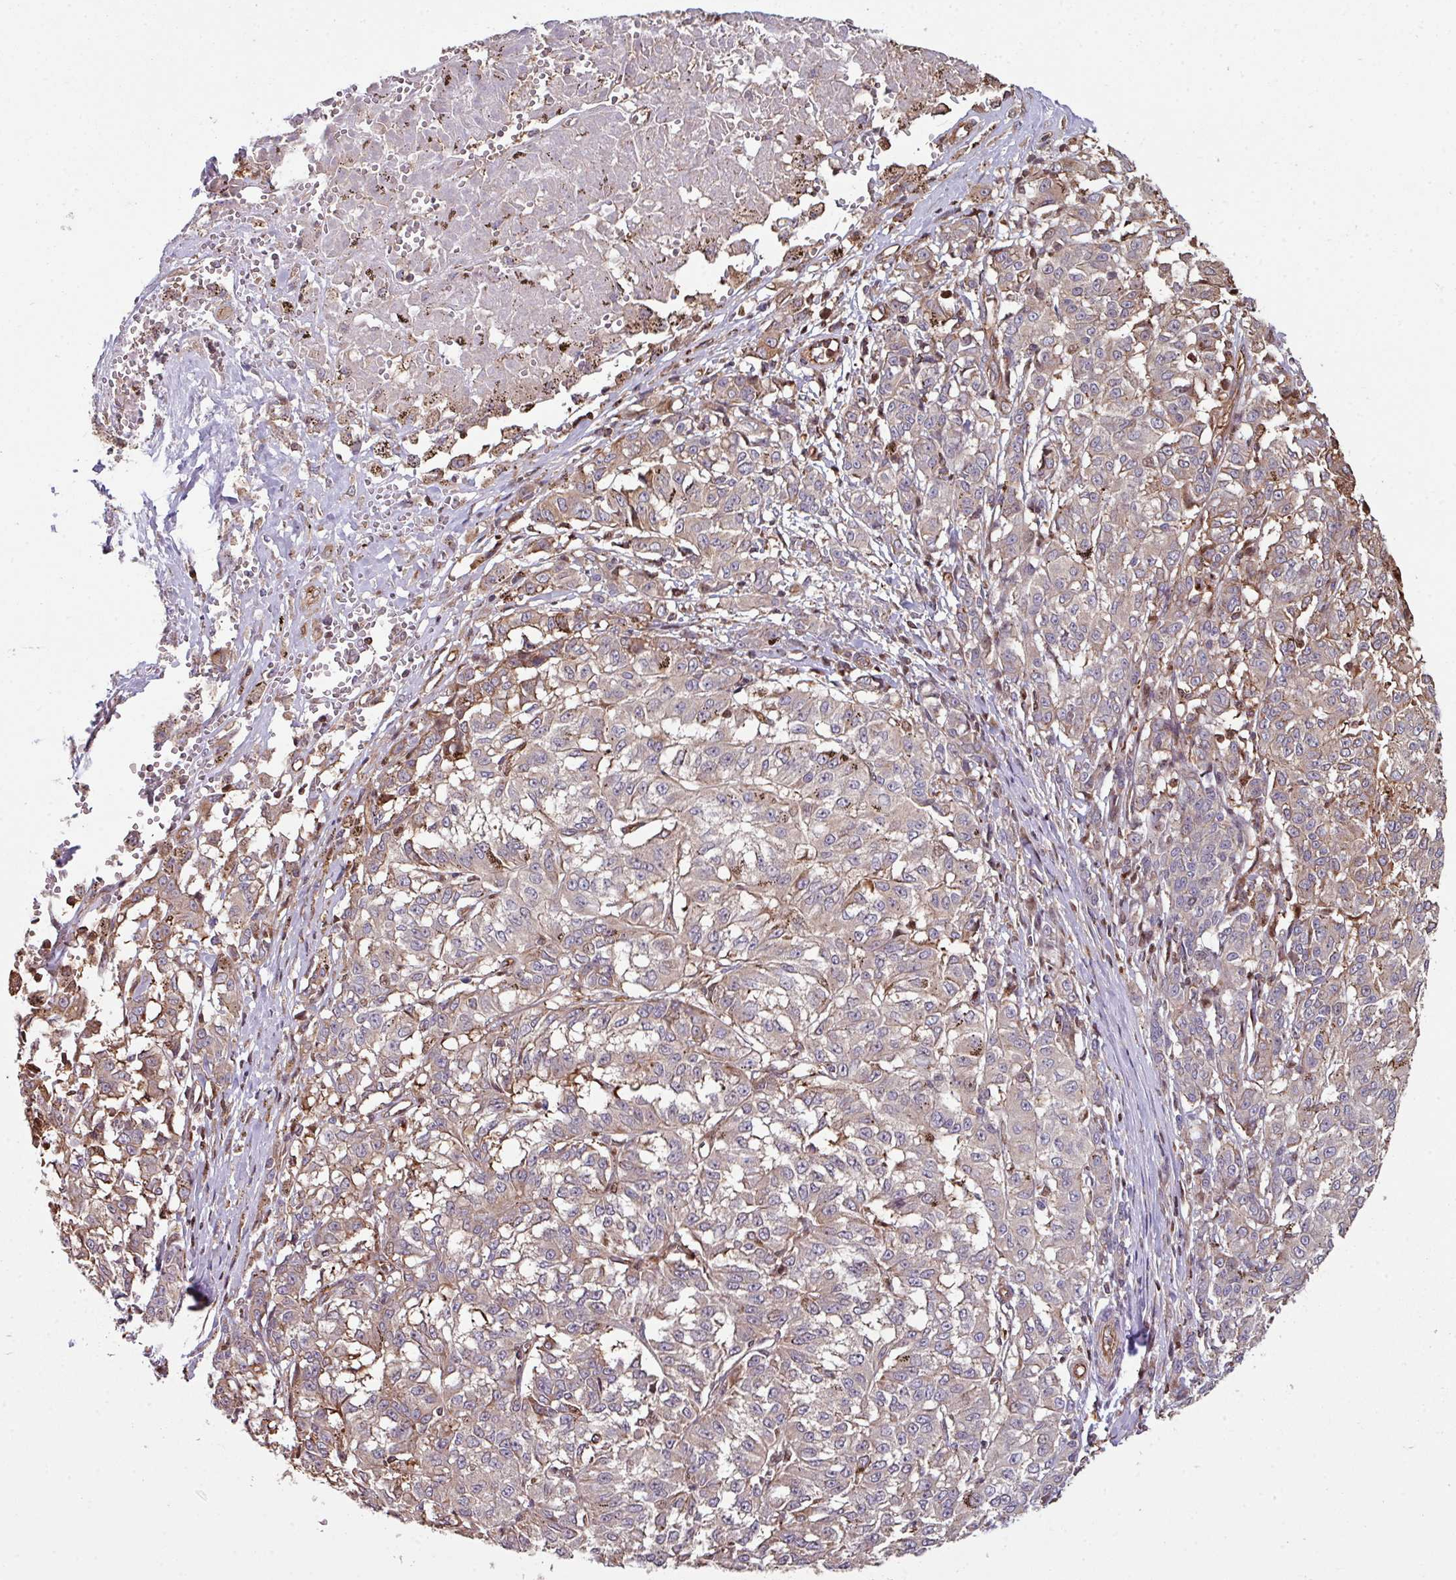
{"staining": {"intensity": "weak", "quantity": ">75%", "location": "cytoplasmic/membranous"}, "tissue": "melanoma", "cell_type": "Tumor cells", "image_type": "cancer", "snomed": [{"axis": "morphology", "description": "Malignant melanoma, NOS"}, {"axis": "topography", "description": "Skin"}], "caption": "Immunohistochemistry image of neoplastic tissue: human malignant melanoma stained using immunohistochemistry (IHC) exhibits low levels of weak protein expression localized specifically in the cytoplasmic/membranous of tumor cells, appearing as a cytoplasmic/membranous brown color.", "gene": "ANO9", "patient": {"sex": "female", "age": 72}}